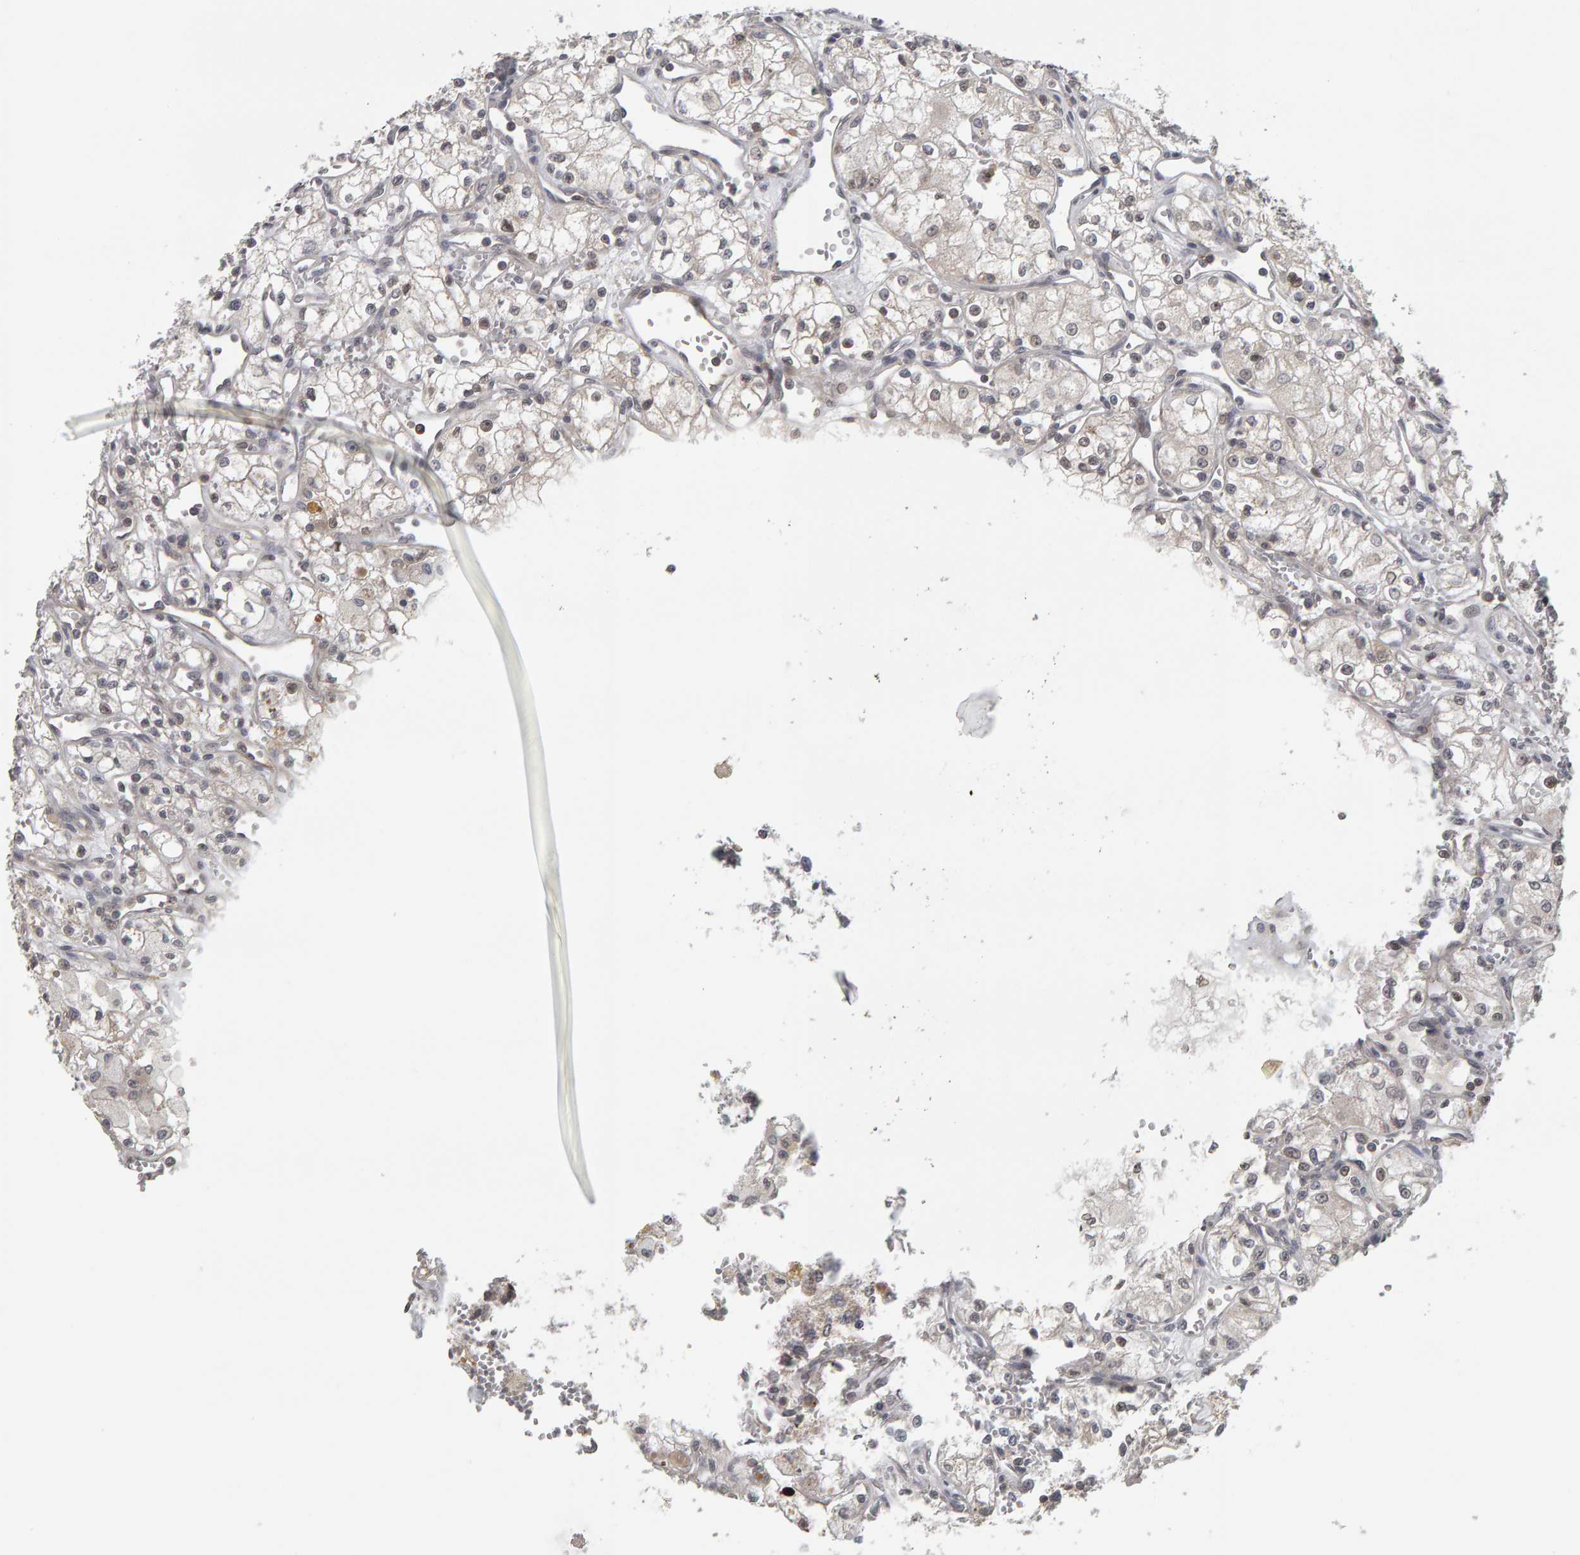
{"staining": {"intensity": "negative", "quantity": "none", "location": "none"}, "tissue": "renal cancer", "cell_type": "Tumor cells", "image_type": "cancer", "snomed": [{"axis": "morphology", "description": "Adenocarcinoma, NOS"}, {"axis": "topography", "description": "Kidney"}], "caption": "A micrograph of renal cancer (adenocarcinoma) stained for a protein reveals no brown staining in tumor cells.", "gene": "TEFM", "patient": {"sex": "male", "age": 59}}